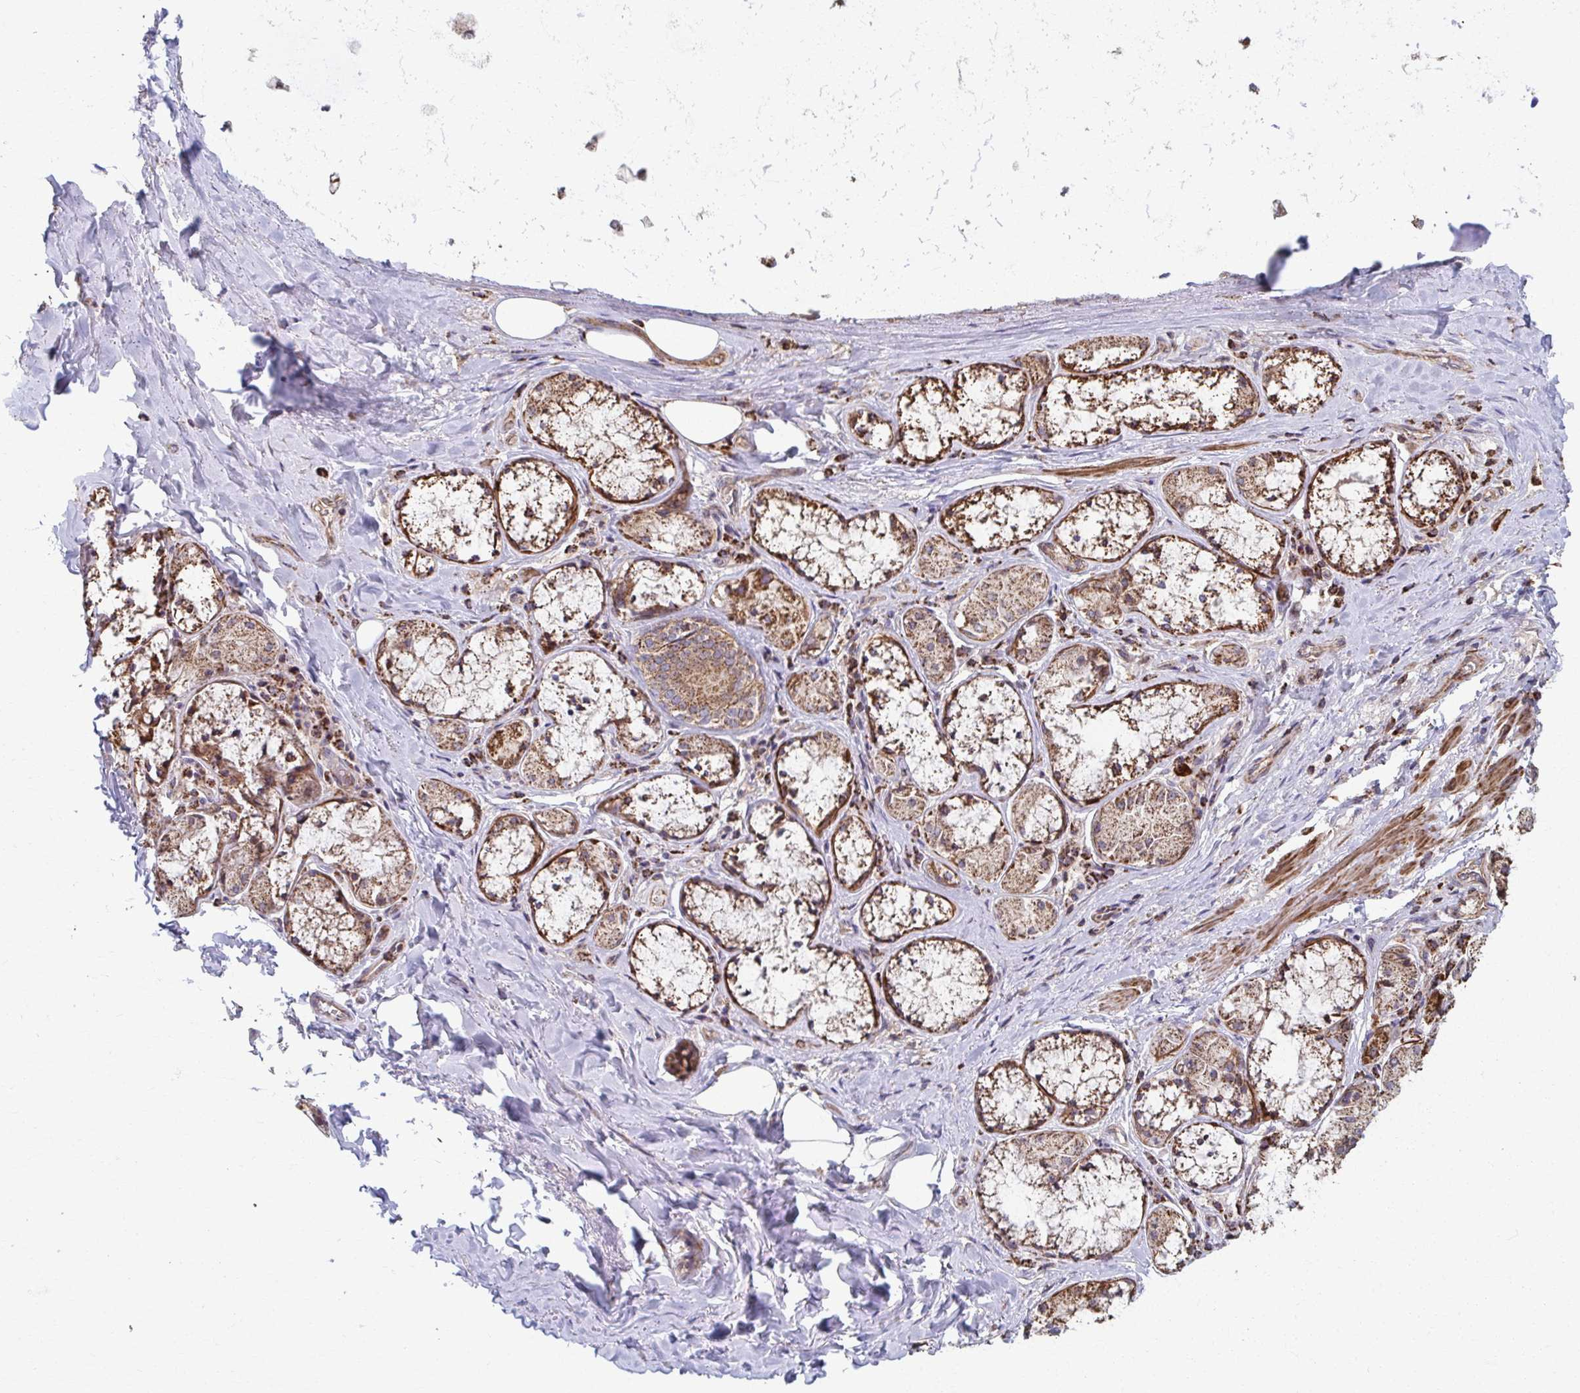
{"staining": {"intensity": "weak", "quantity": "<25%", "location": "cytoplasmic/membranous"}, "tissue": "adipose tissue", "cell_type": "Adipocytes", "image_type": "normal", "snomed": [{"axis": "morphology", "description": "Normal tissue, NOS"}, {"axis": "topography", "description": "Cartilage tissue"}, {"axis": "topography", "description": "Bronchus"}], "caption": "The immunohistochemistry photomicrograph has no significant staining in adipocytes of adipose tissue.", "gene": "KLHL34", "patient": {"sex": "male", "age": 64}}